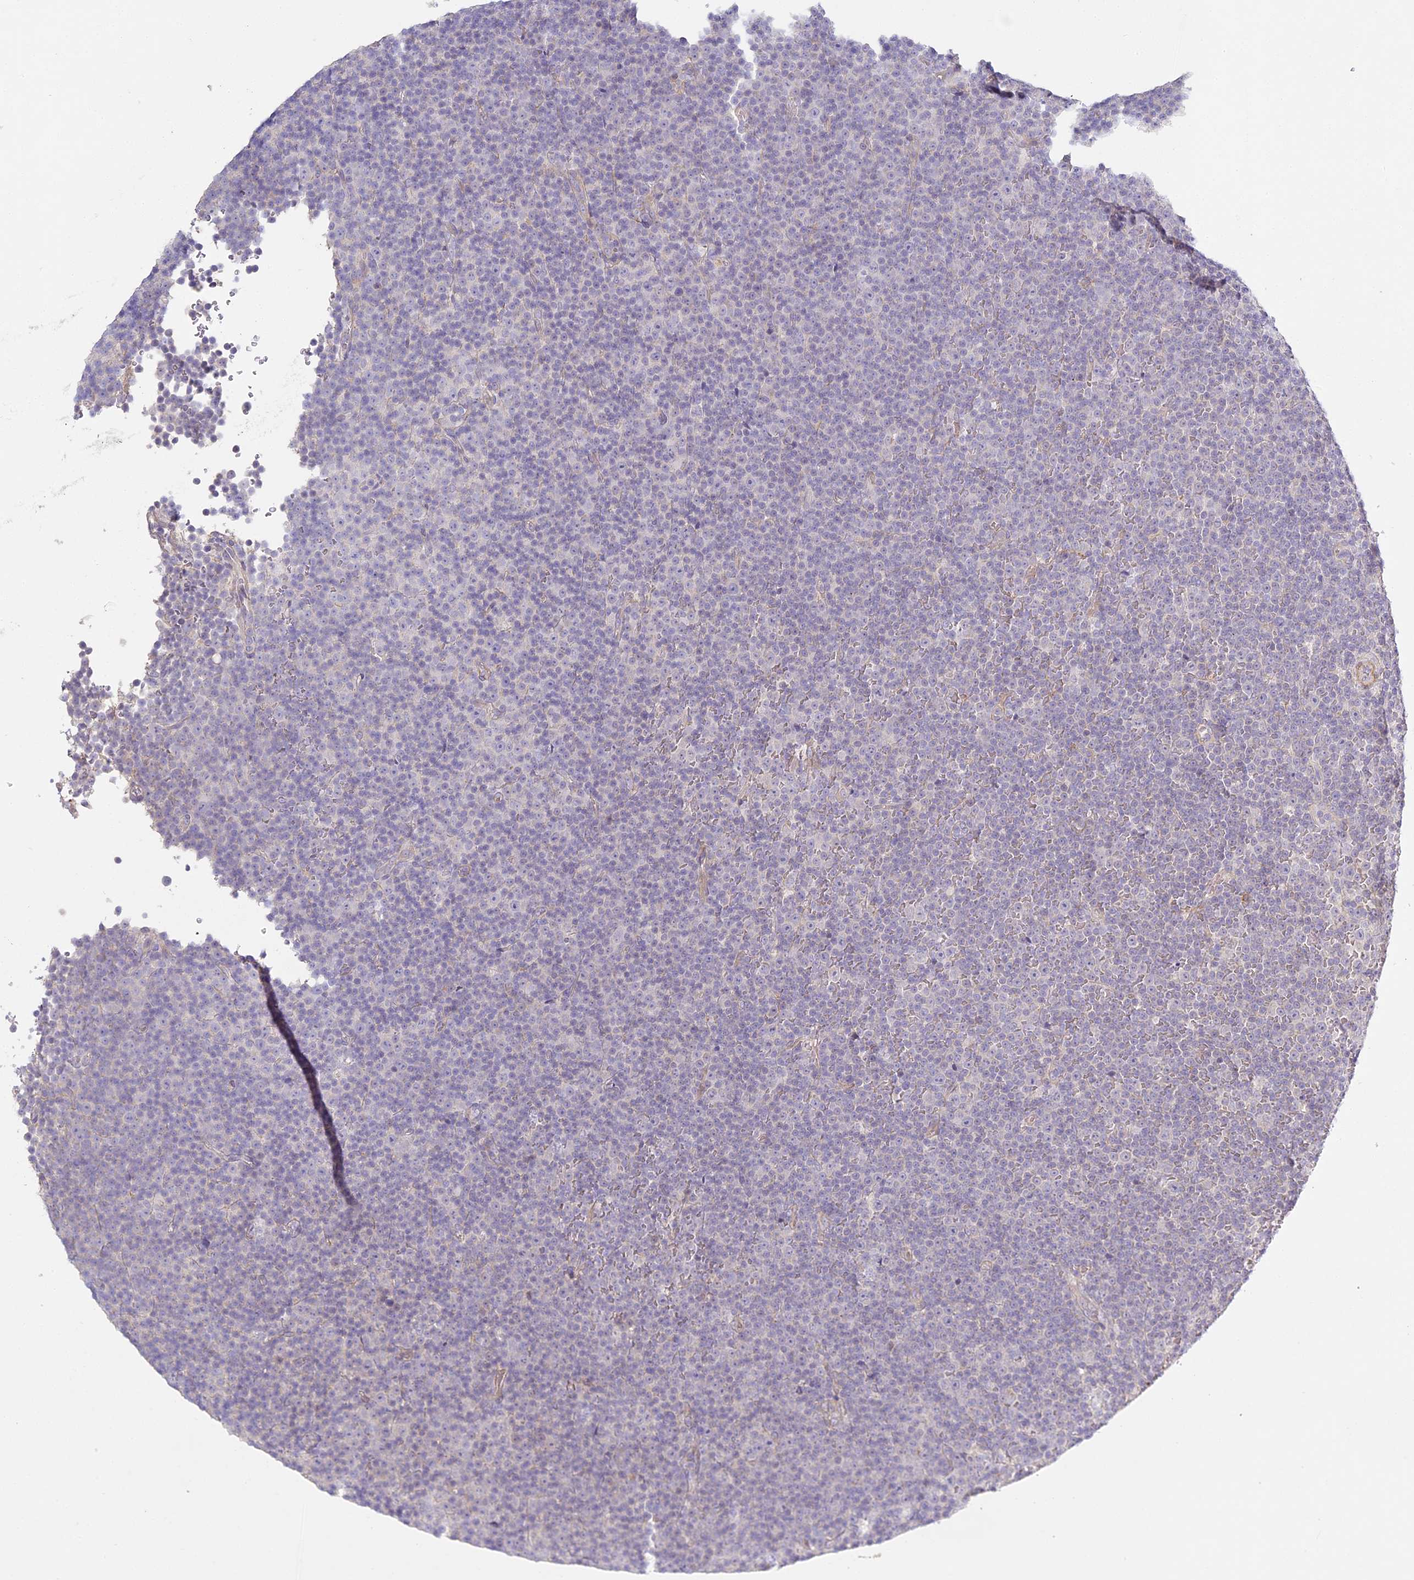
{"staining": {"intensity": "negative", "quantity": "none", "location": "none"}, "tissue": "lymphoma", "cell_type": "Tumor cells", "image_type": "cancer", "snomed": [{"axis": "morphology", "description": "Malignant lymphoma, non-Hodgkin's type, Low grade"}, {"axis": "topography", "description": "Lymph node"}], "caption": "This is an IHC histopathology image of human low-grade malignant lymphoma, non-Hodgkin's type. There is no positivity in tumor cells.", "gene": "MED28", "patient": {"sex": "female", "age": 67}}